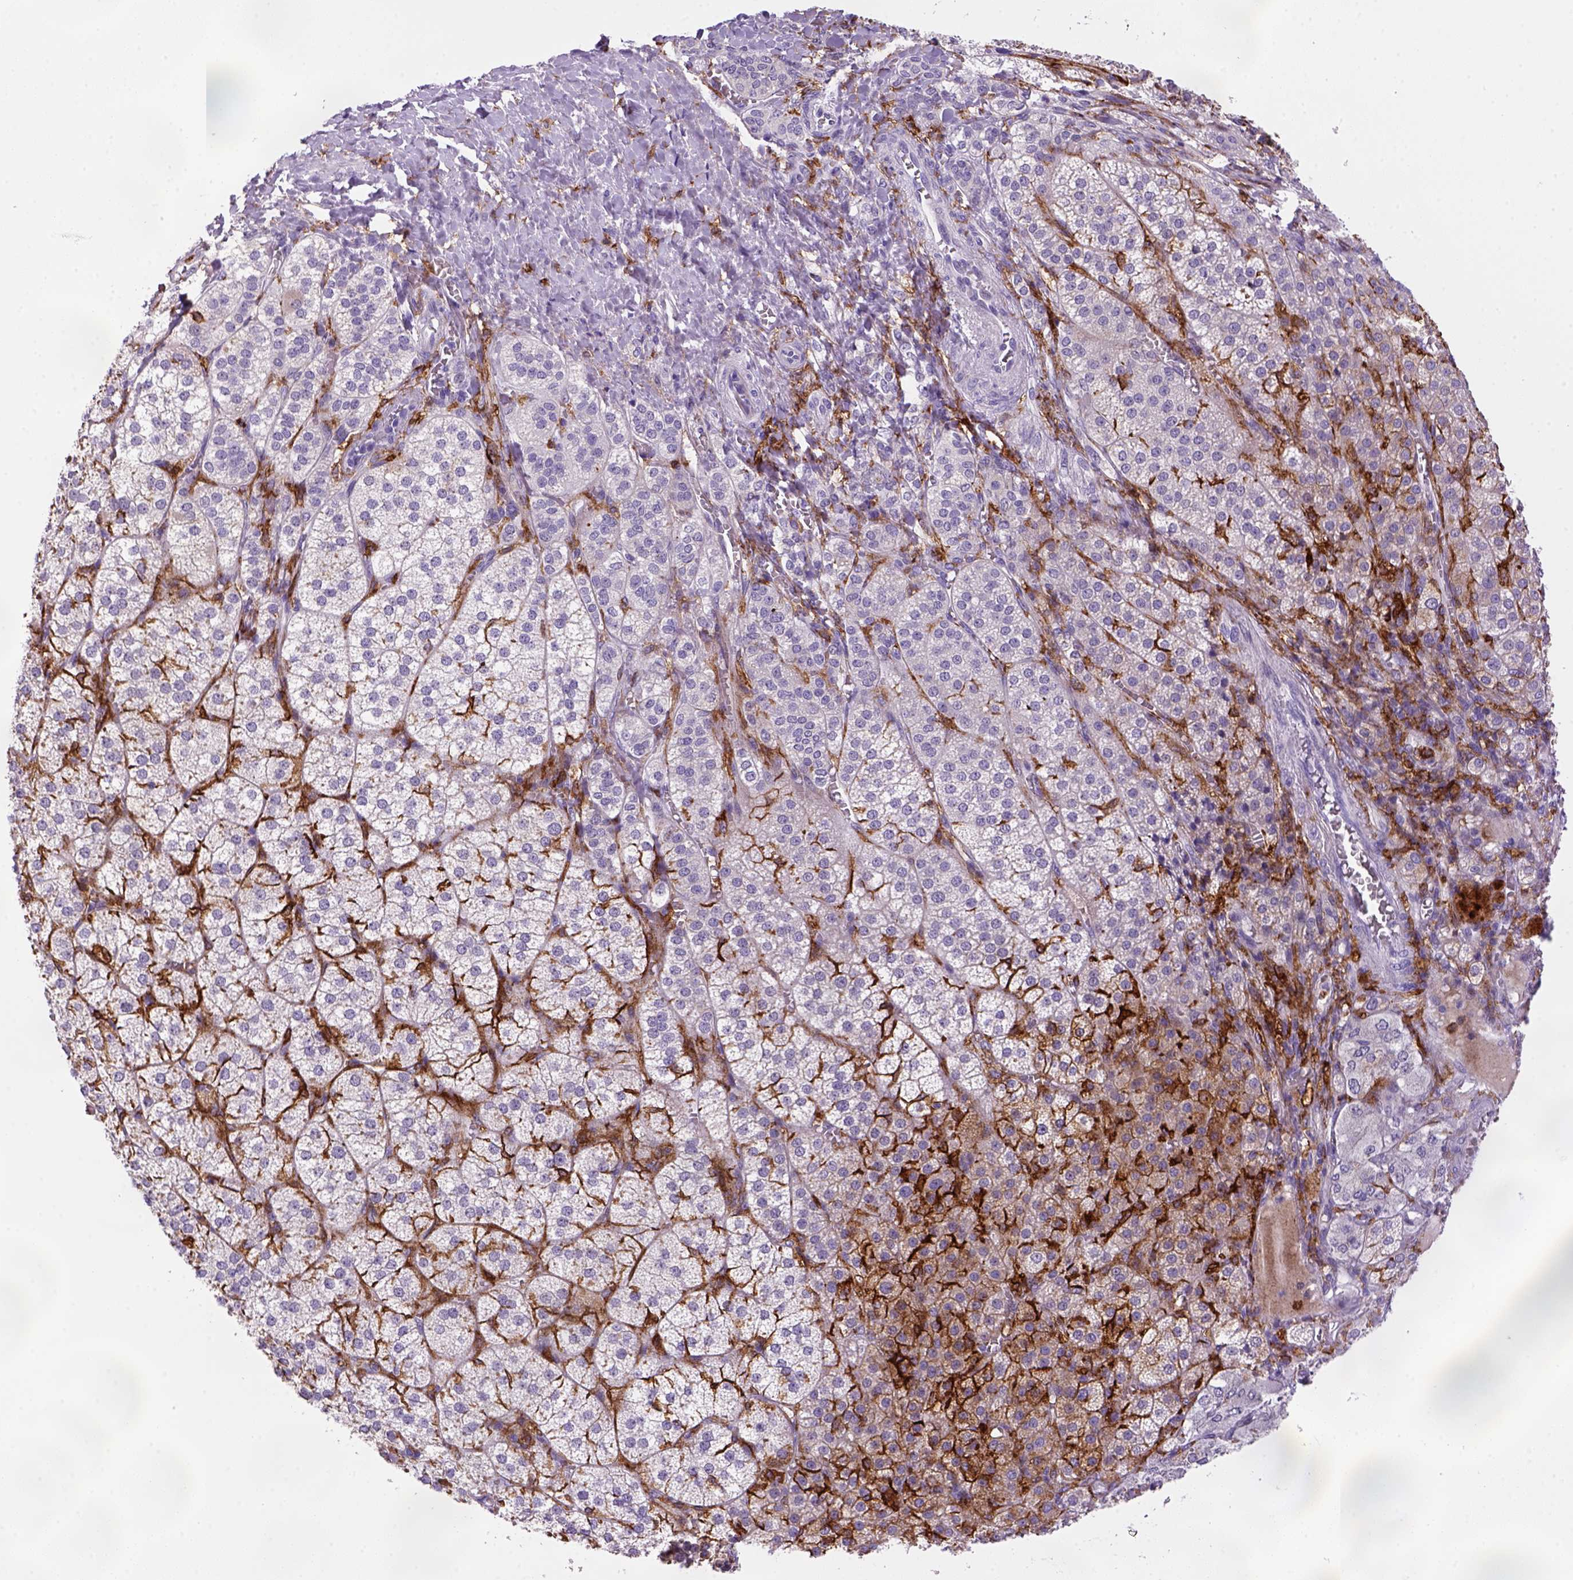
{"staining": {"intensity": "moderate", "quantity": "<25%", "location": "cytoplasmic/membranous"}, "tissue": "adrenal gland", "cell_type": "Glandular cells", "image_type": "normal", "snomed": [{"axis": "morphology", "description": "Normal tissue, NOS"}, {"axis": "topography", "description": "Adrenal gland"}], "caption": "Adrenal gland stained for a protein demonstrates moderate cytoplasmic/membranous positivity in glandular cells. (brown staining indicates protein expression, while blue staining denotes nuclei).", "gene": "CD14", "patient": {"sex": "female", "age": 60}}